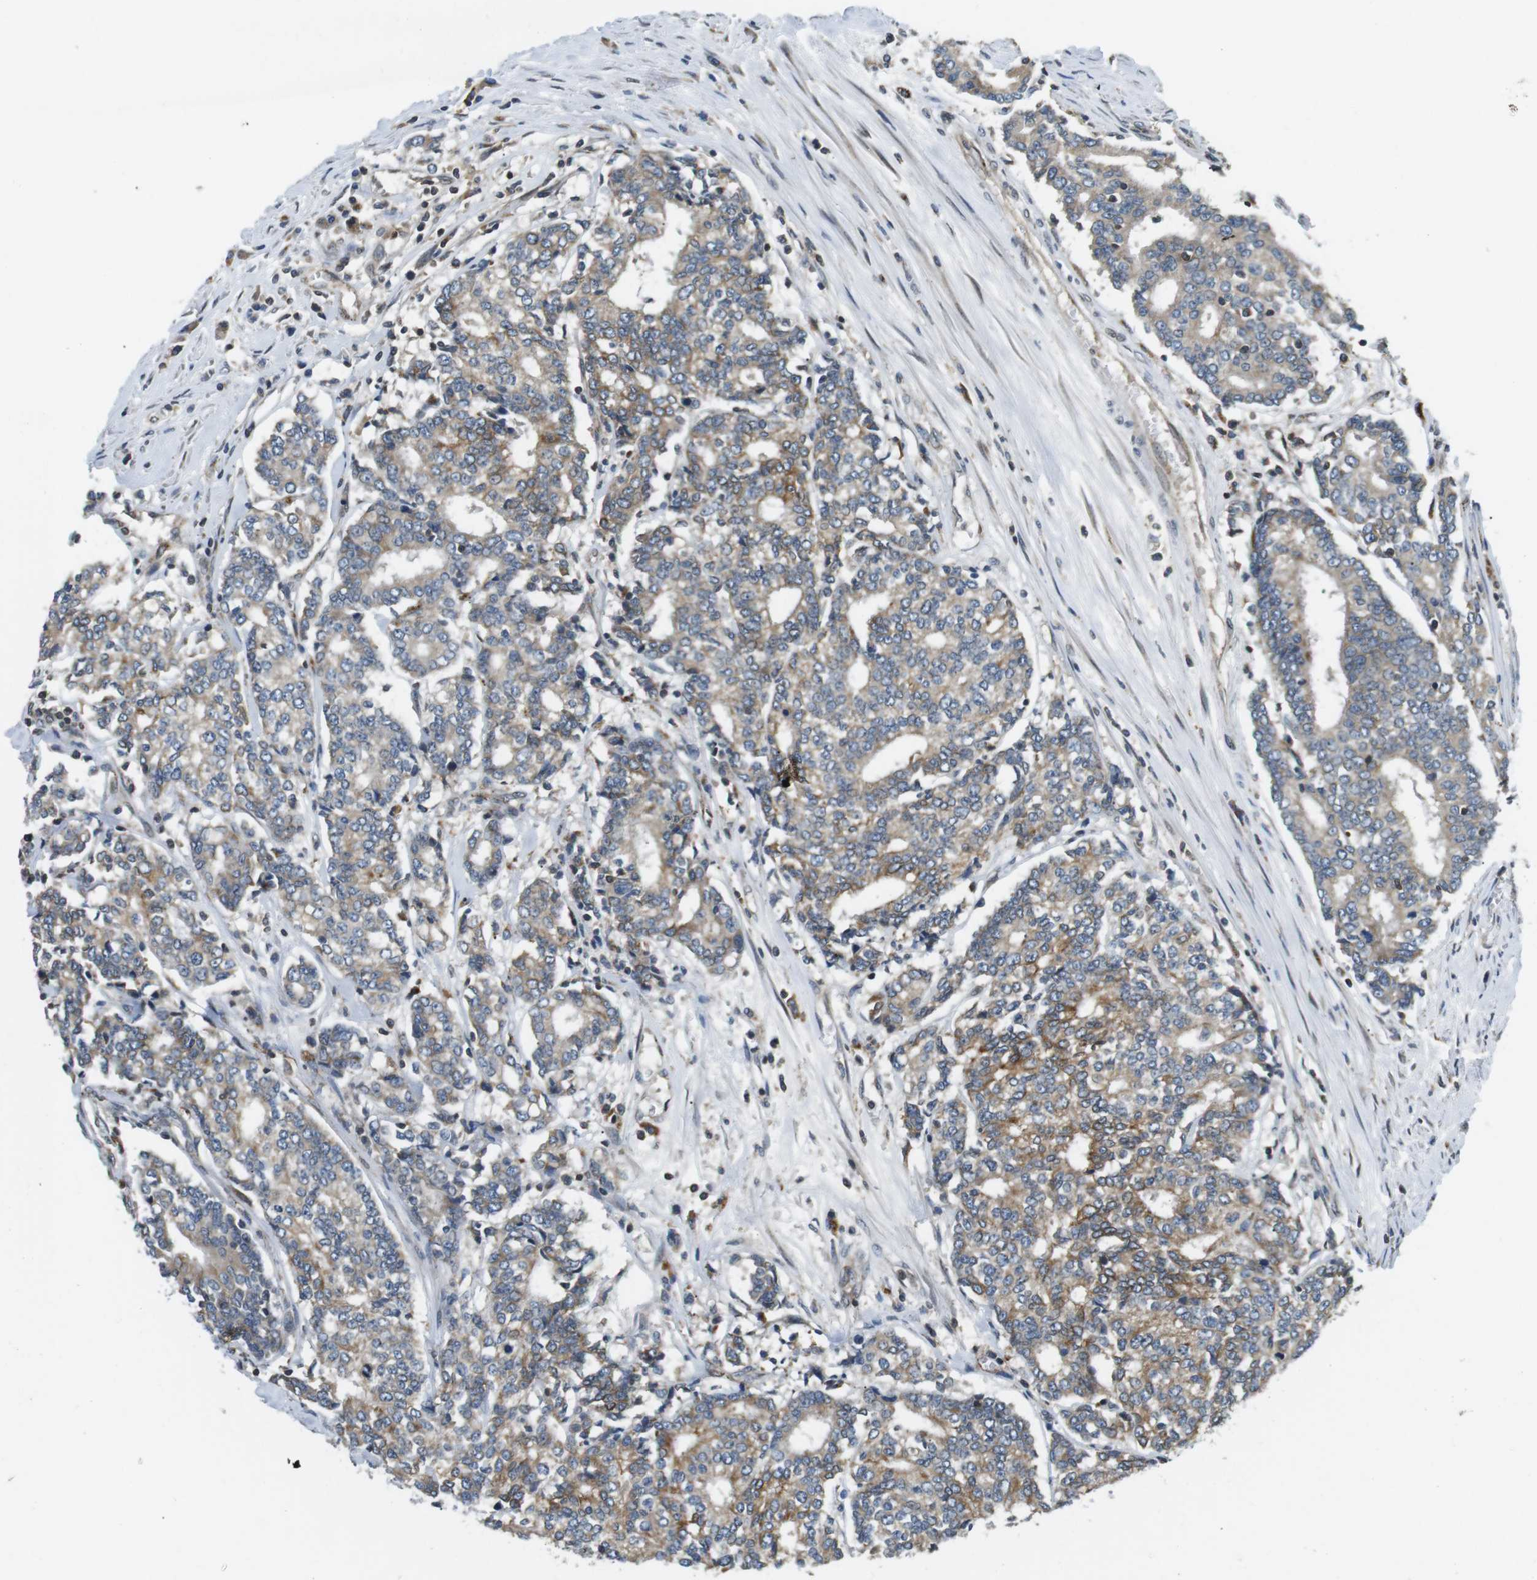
{"staining": {"intensity": "moderate", "quantity": ">75%", "location": "cytoplasmic/membranous"}, "tissue": "prostate cancer", "cell_type": "Tumor cells", "image_type": "cancer", "snomed": [{"axis": "morphology", "description": "Normal tissue, NOS"}, {"axis": "morphology", "description": "Adenocarcinoma, High grade"}, {"axis": "topography", "description": "Prostate"}, {"axis": "topography", "description": "Seminal veicle"}], "caption": "This histopathology image demonstrates adenocarcinoma (high-grade) (prostate) stained with IHC to label a protein in brown. The cytoplasmic/membranous of tumor cells show moderate positivity for the protein. Nuclei are counter-stained blue.", "gene": "TMX4", "patient": {"sex": "male", "age": 55}}